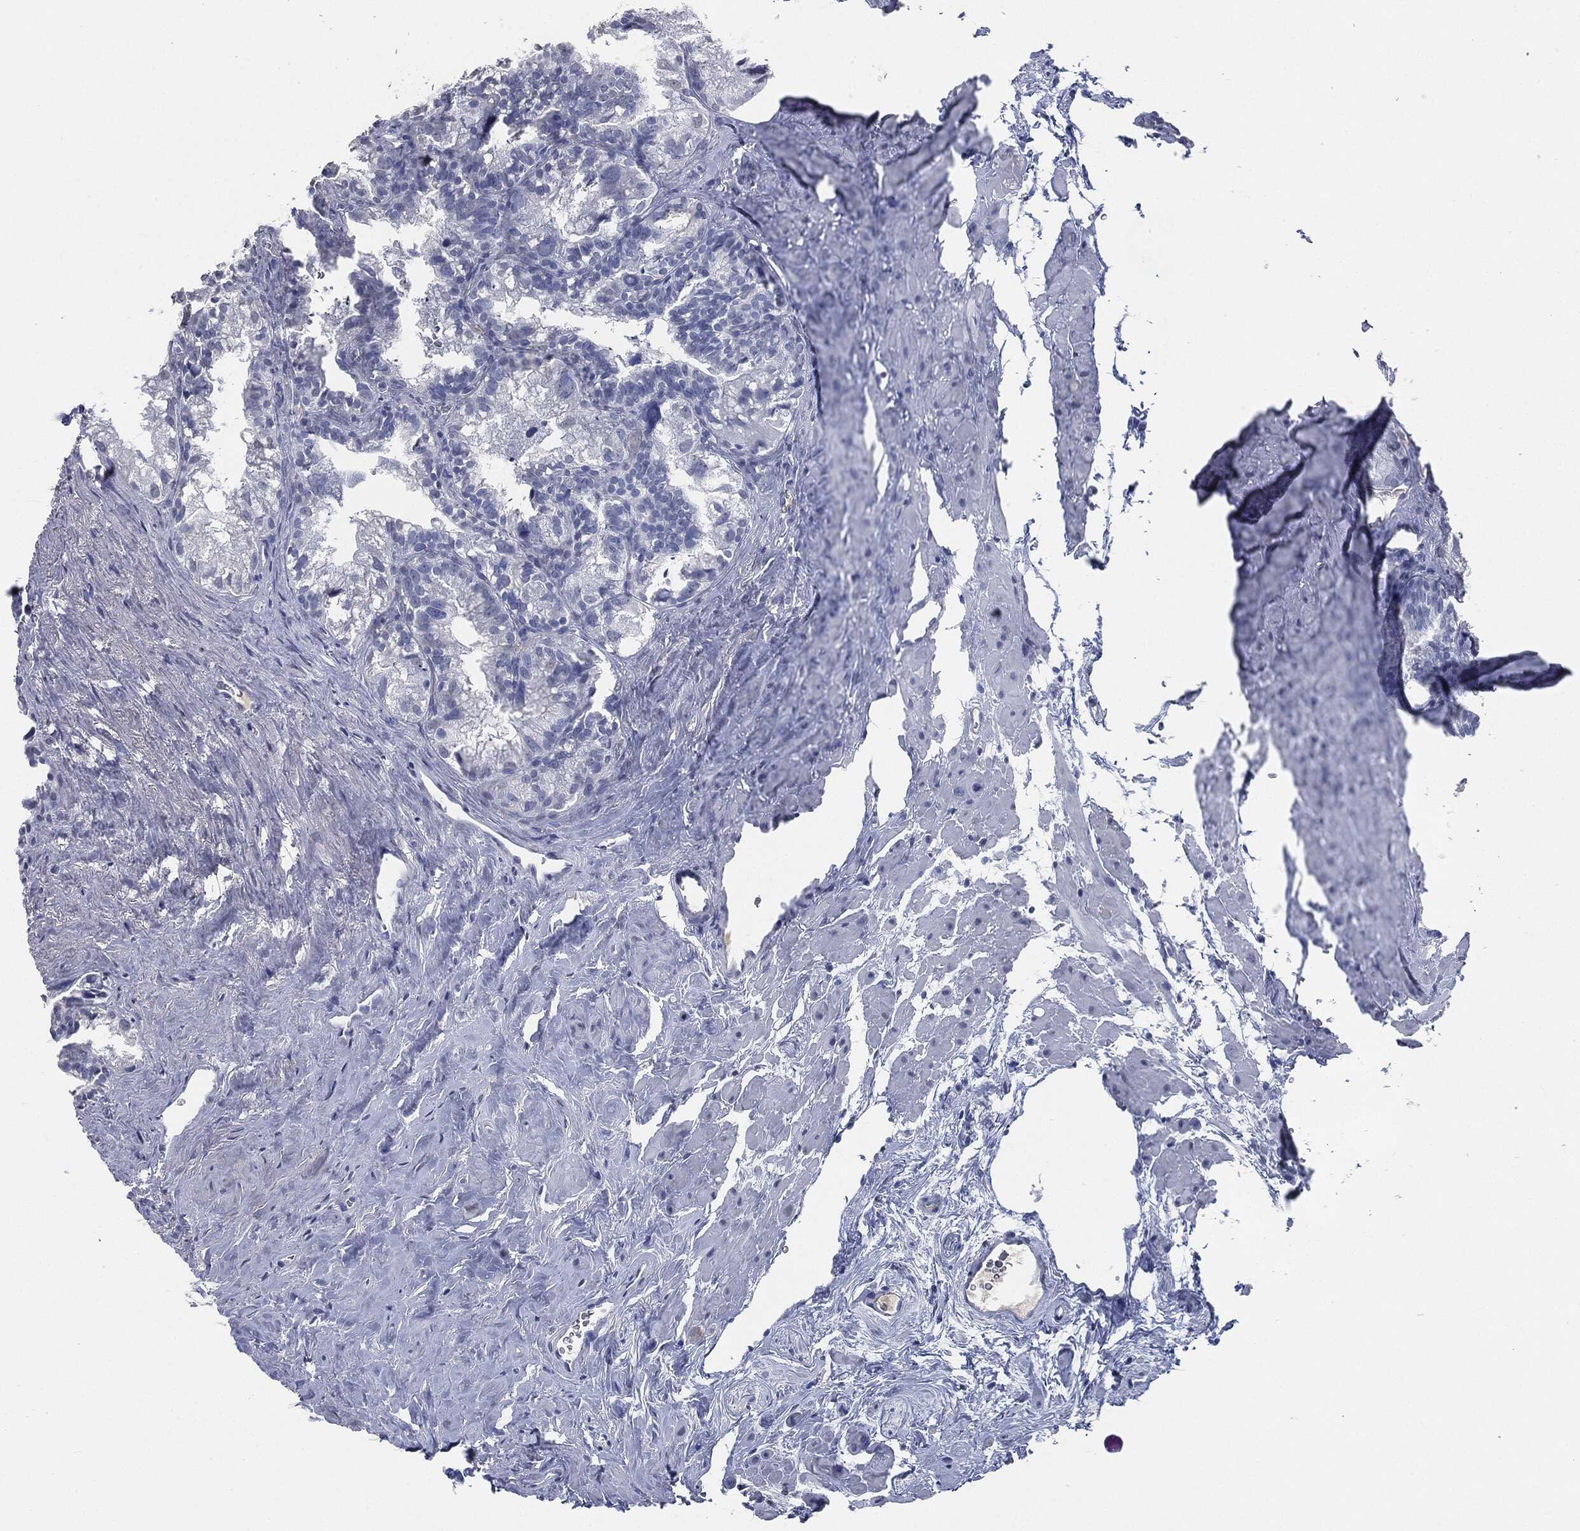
{"staining": {"intensity": "negative", "quantity": "none", "location": "none"}, "tissue": "seminal vesicle", "cell_type": "Glandular cells", "image_type": "normal", "snomed": [{"axis": "morphology", "description": "Normal tissue, NOS"}, {"axis": "topography", "description": "Seminal veicle"}], "caption": "Immunohistochemistry (IHC) micrograph of normal seminal vesicle: seminal vesicle stained with DAB shows no significant protein staining in glandular cells.", "gene": "SIGLEC7", "patient": {"sex": "male", "age": 72}}